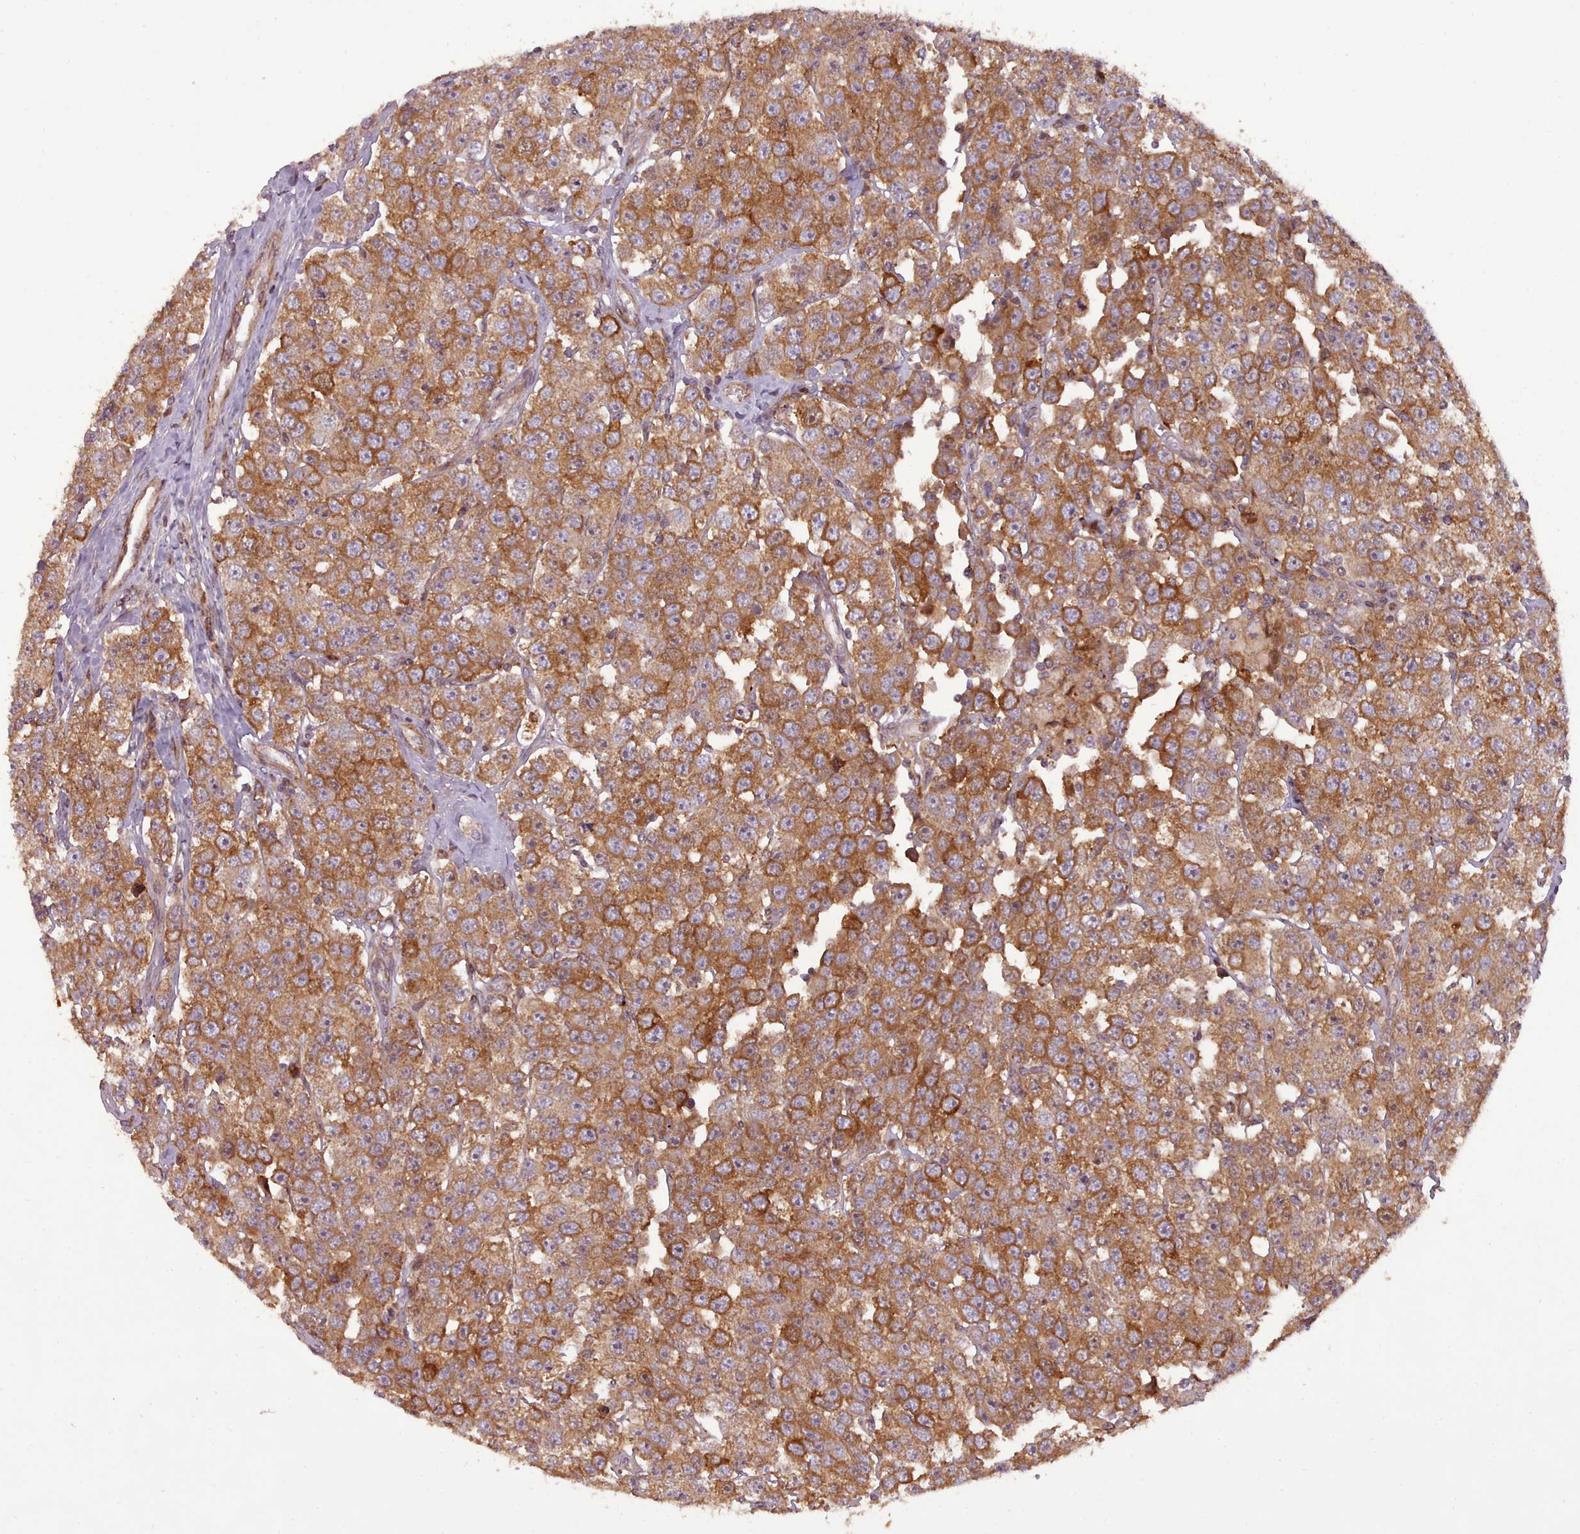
{"staining": {"intensity": "moderate", "quantity": ">75%", "location": "cytoplasmic/membranous"}, "tissue": "testis cancer", "cell_type": "Tumor cells", "image_type": "cancer", "snomed": [{"axis": "morphology", "description": "Seminoma, NOS"}, {"axis": "topography", "description": "Testis"}], "caption": "Brown immunohistochemical staining in testis cancer exhibits moderate cytoplasmic/membranous positivity in approximately >75% of tumor cells.", "gene": "NLRP7", "patient": {"sex": "male", "age": 28}}